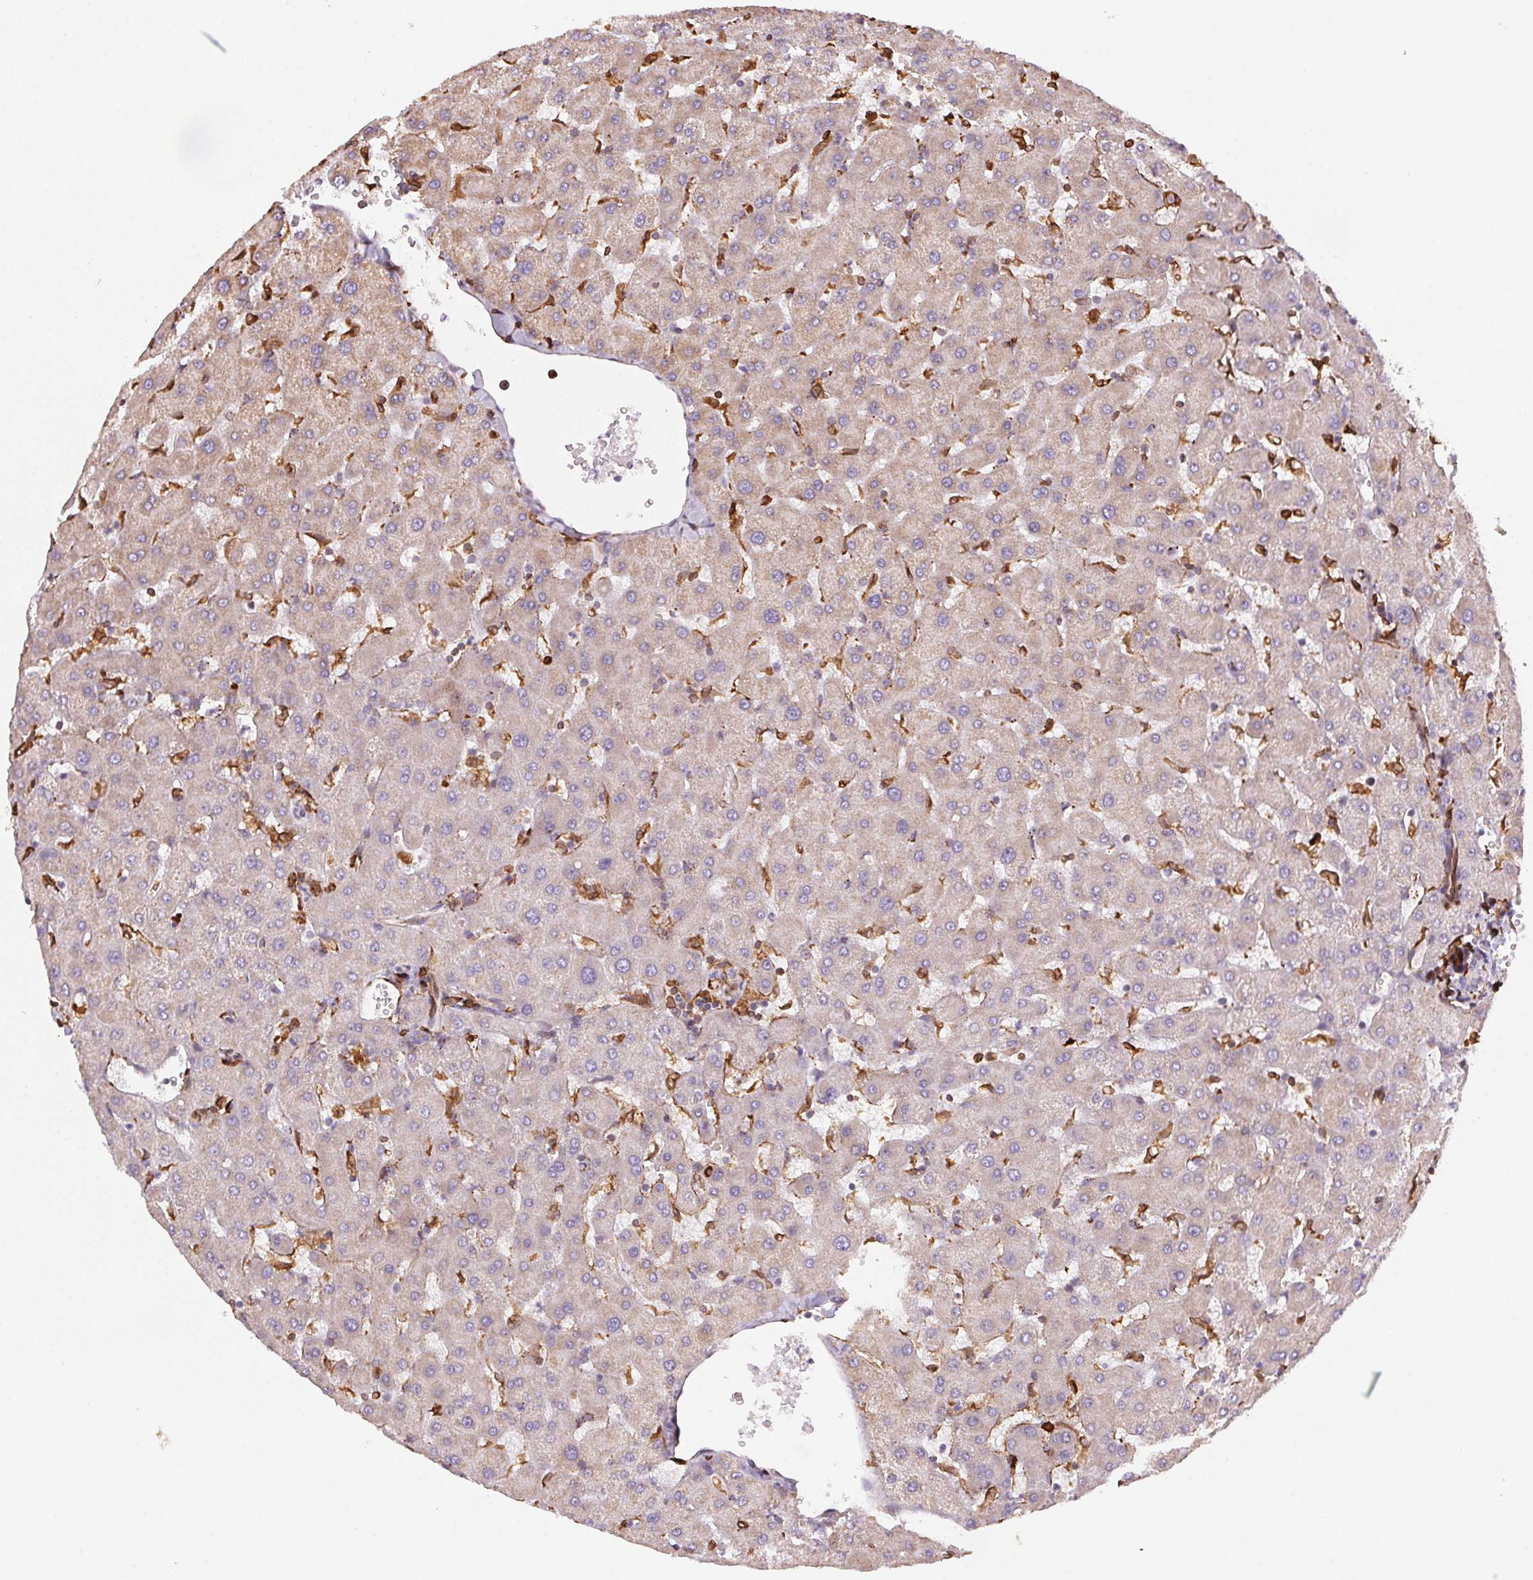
{"staining": {"intensity": "negative", "quantity": "none", "location": "none"}, "tissue": "liver", "cell_type": "Cholangiocytes", "image_type": "normal", "snomed": [{"axis": "morphology", "description": "Normal tissue, NOS"}, {"axis": "topography", "description": "Liver"}], "caption": "DAB immunohistochemical staining of benign liver exhibits no significant staining in cholangiocytes. (DAB (3,3'-diaminobenzidine) immunohistochemistry with hematoxylin counter stain).", "gene": "RNASET2", "patient": {"sex": "female", "age": 63}}